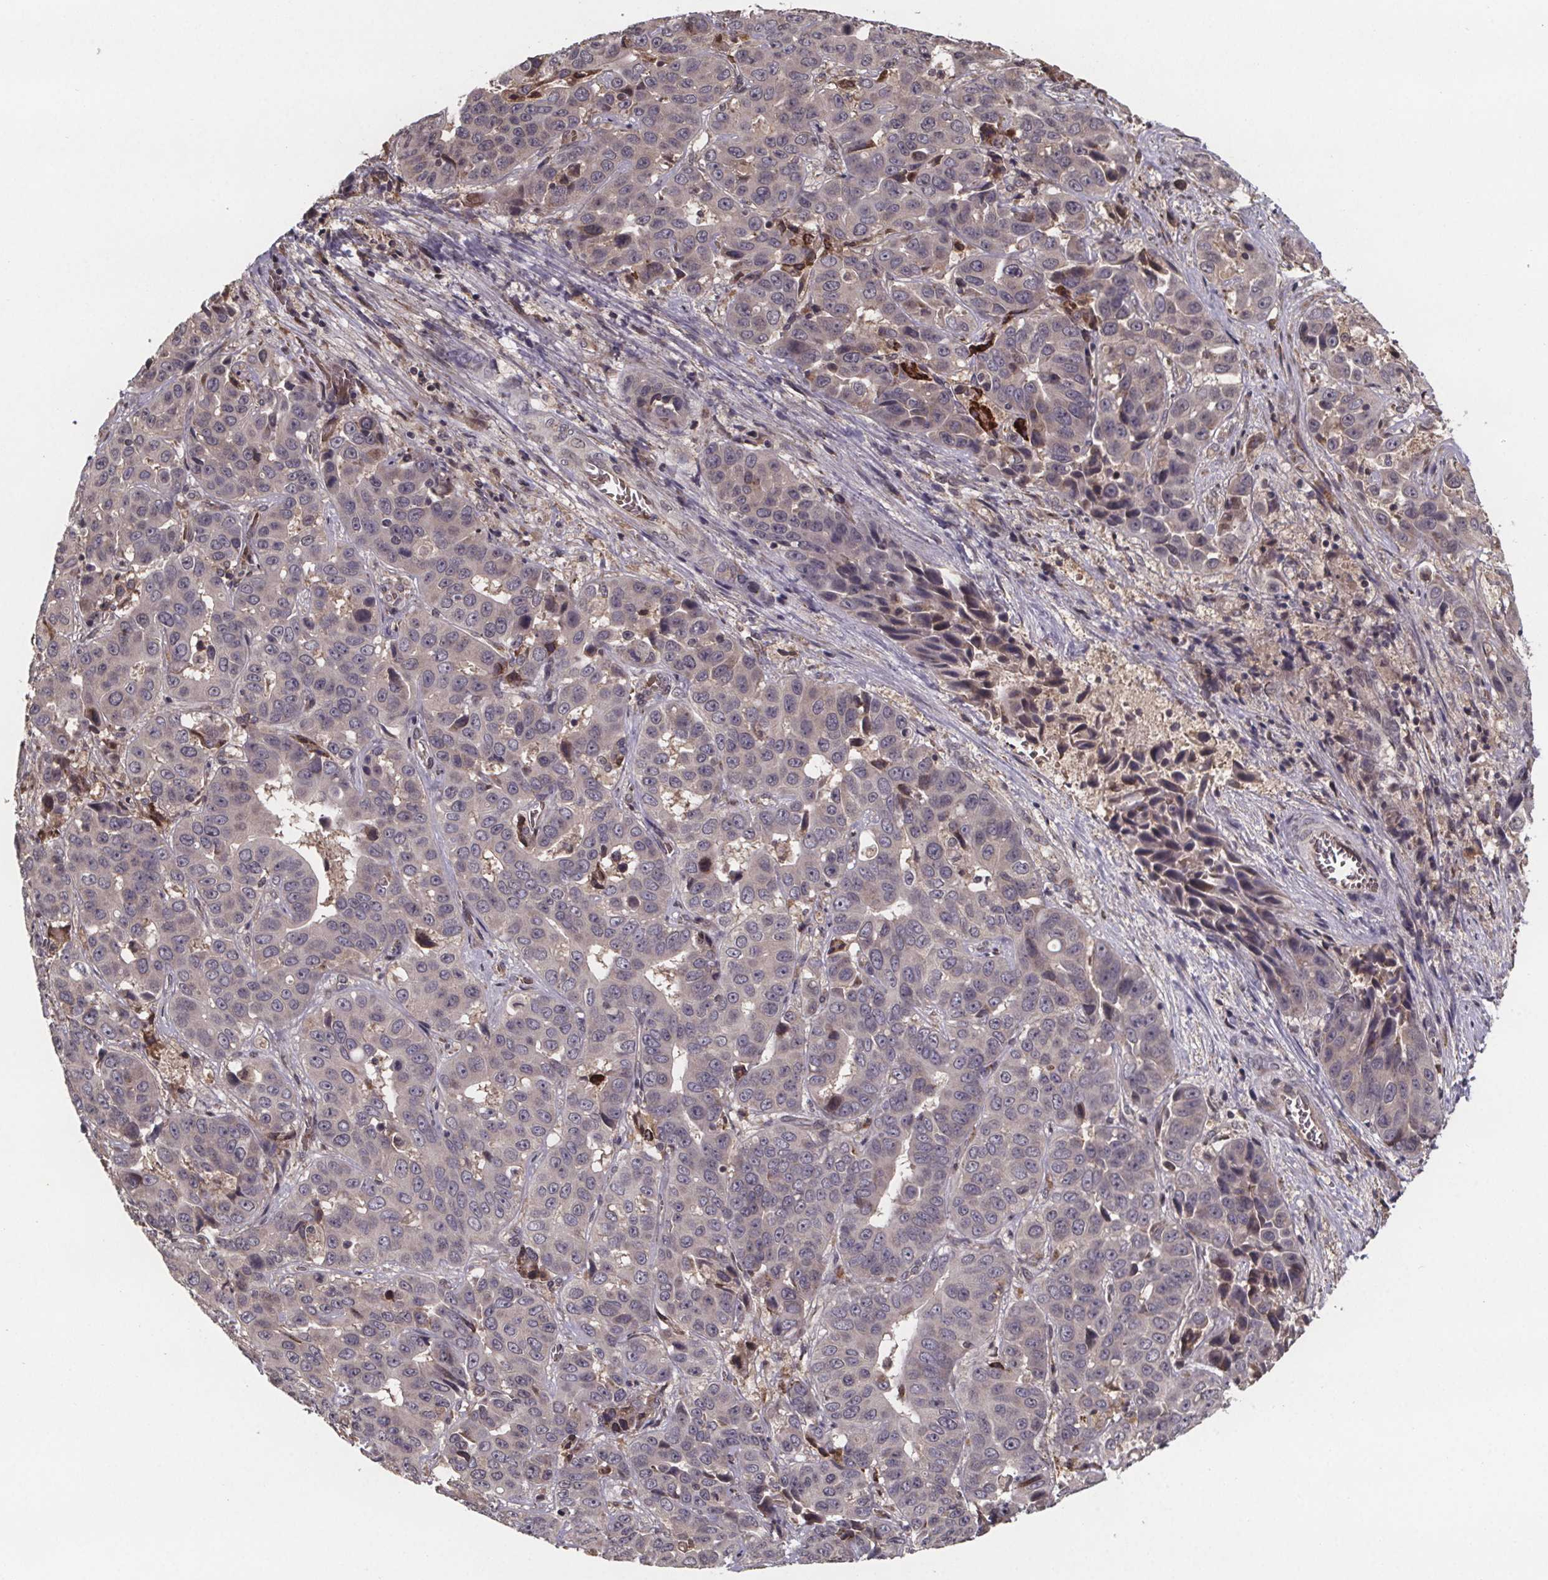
{"staining": {"intensity": "negative", "quantity": "none", "location": "none"}, "tissue": "liver cancer", "cell_type": "Tumor cells", "image_type": "cancer", "snomed": [{"axis": "morphology", "description": "Cholangiocarcinoma"}, {"axis": "topography", "description": "Liver"}], "caption": "A high-resolution micrograph shows IHC staining of liver cancer, which demonstrates no significant positivity in tumor cells.", "gene": "SAT1", "patient": {"sex": "female", "age": 52}}